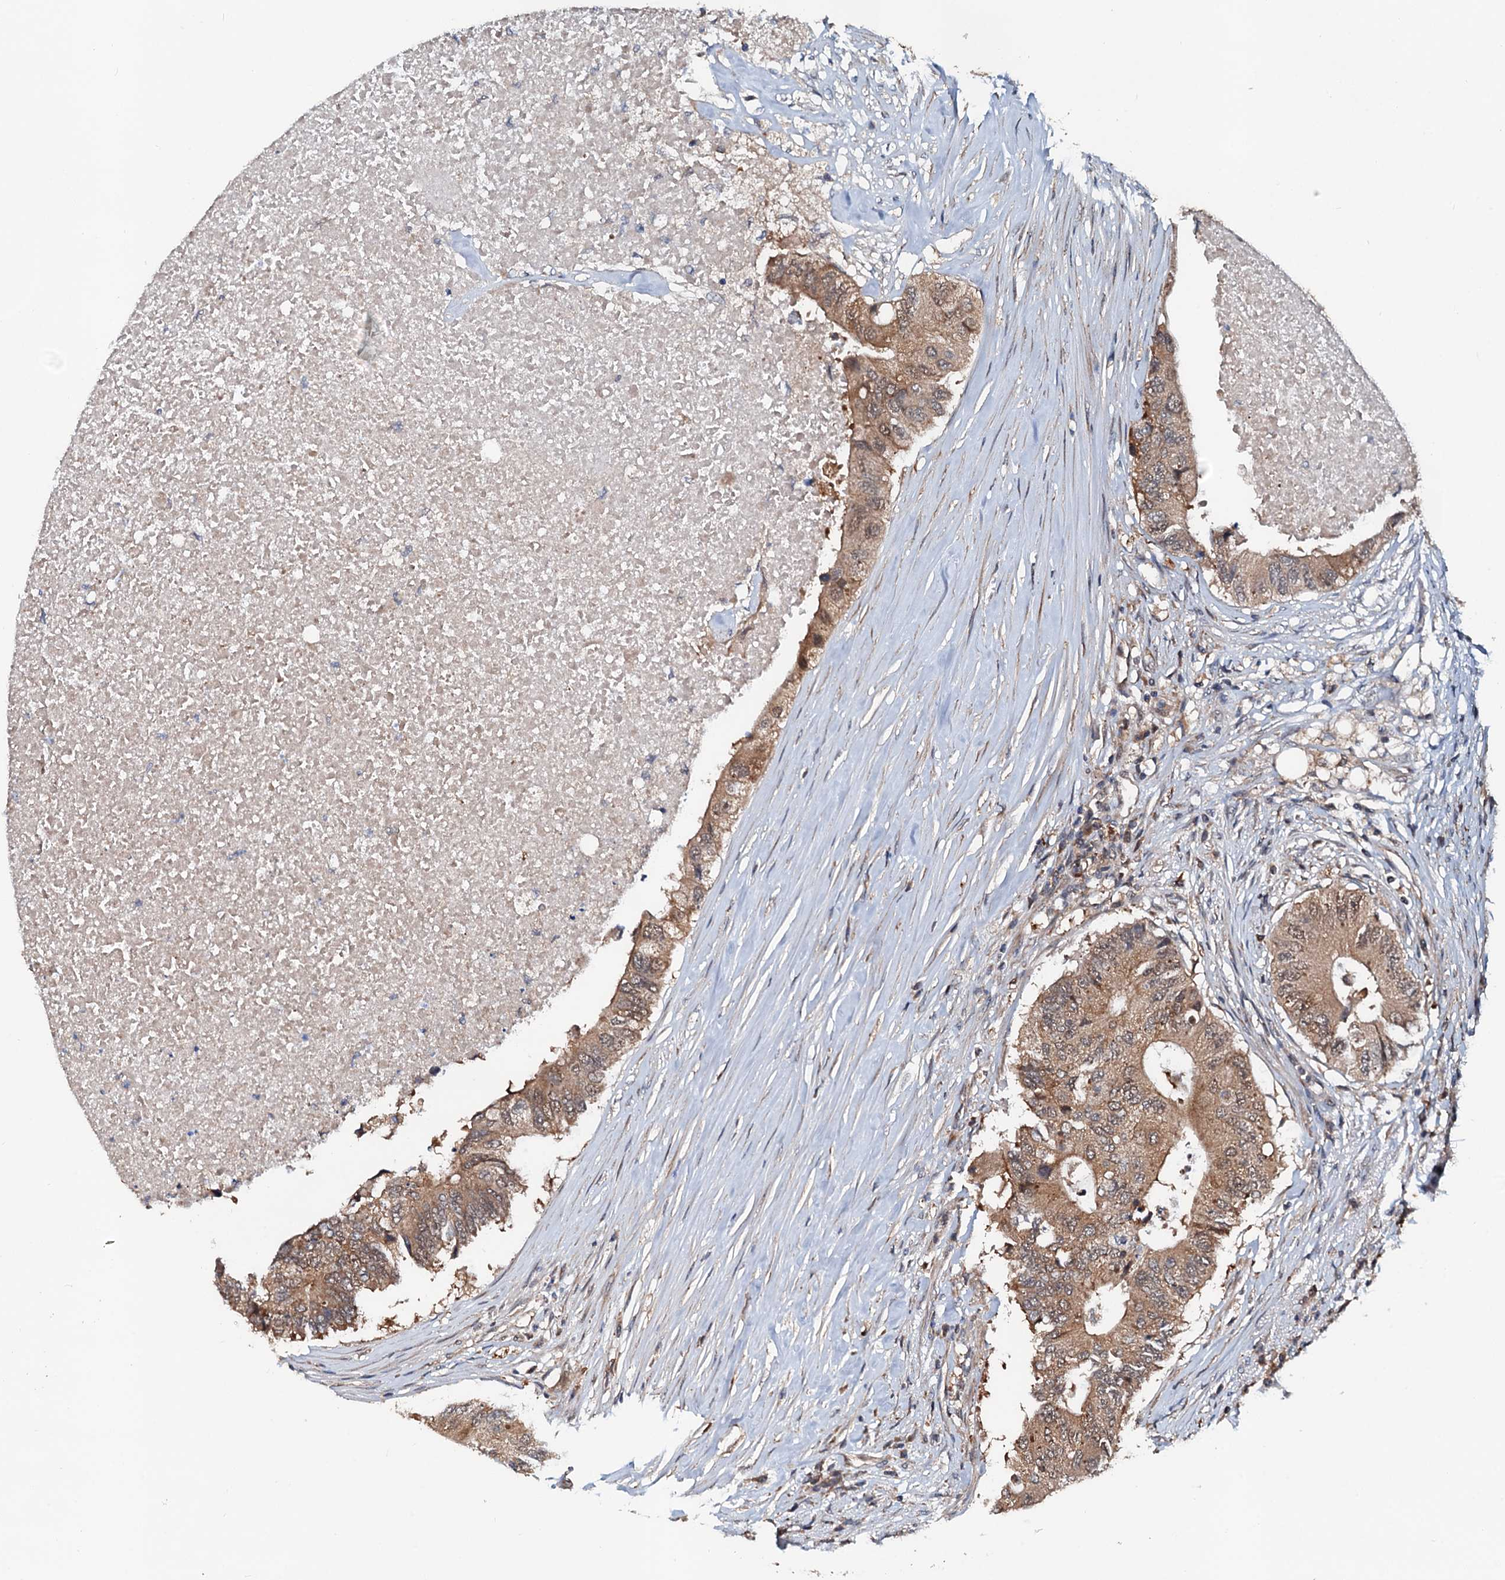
{"staining": {"intensity": "moderate", "quantity": ">75%", "location": "cytoplasmic/membranous"}, "tissue": "colorectal cancer", "cell_type": "Tumor cells", "image_type": "cancer", "snomed": [{"axis": "morphology", "description": "Adenocarcinoma, NOS"}, {"axis": "topography", "description": "Colon"}], "caption": "This is a micrograph of immunohistochemistry (IHC) staining of colorectal cancer (adenocarcinoma), which shows moderate staining in the cytoplasmic/membranous of tumor cells.", "gene": "AAGAB", "patient": {"sex": "male", "age": 71}}